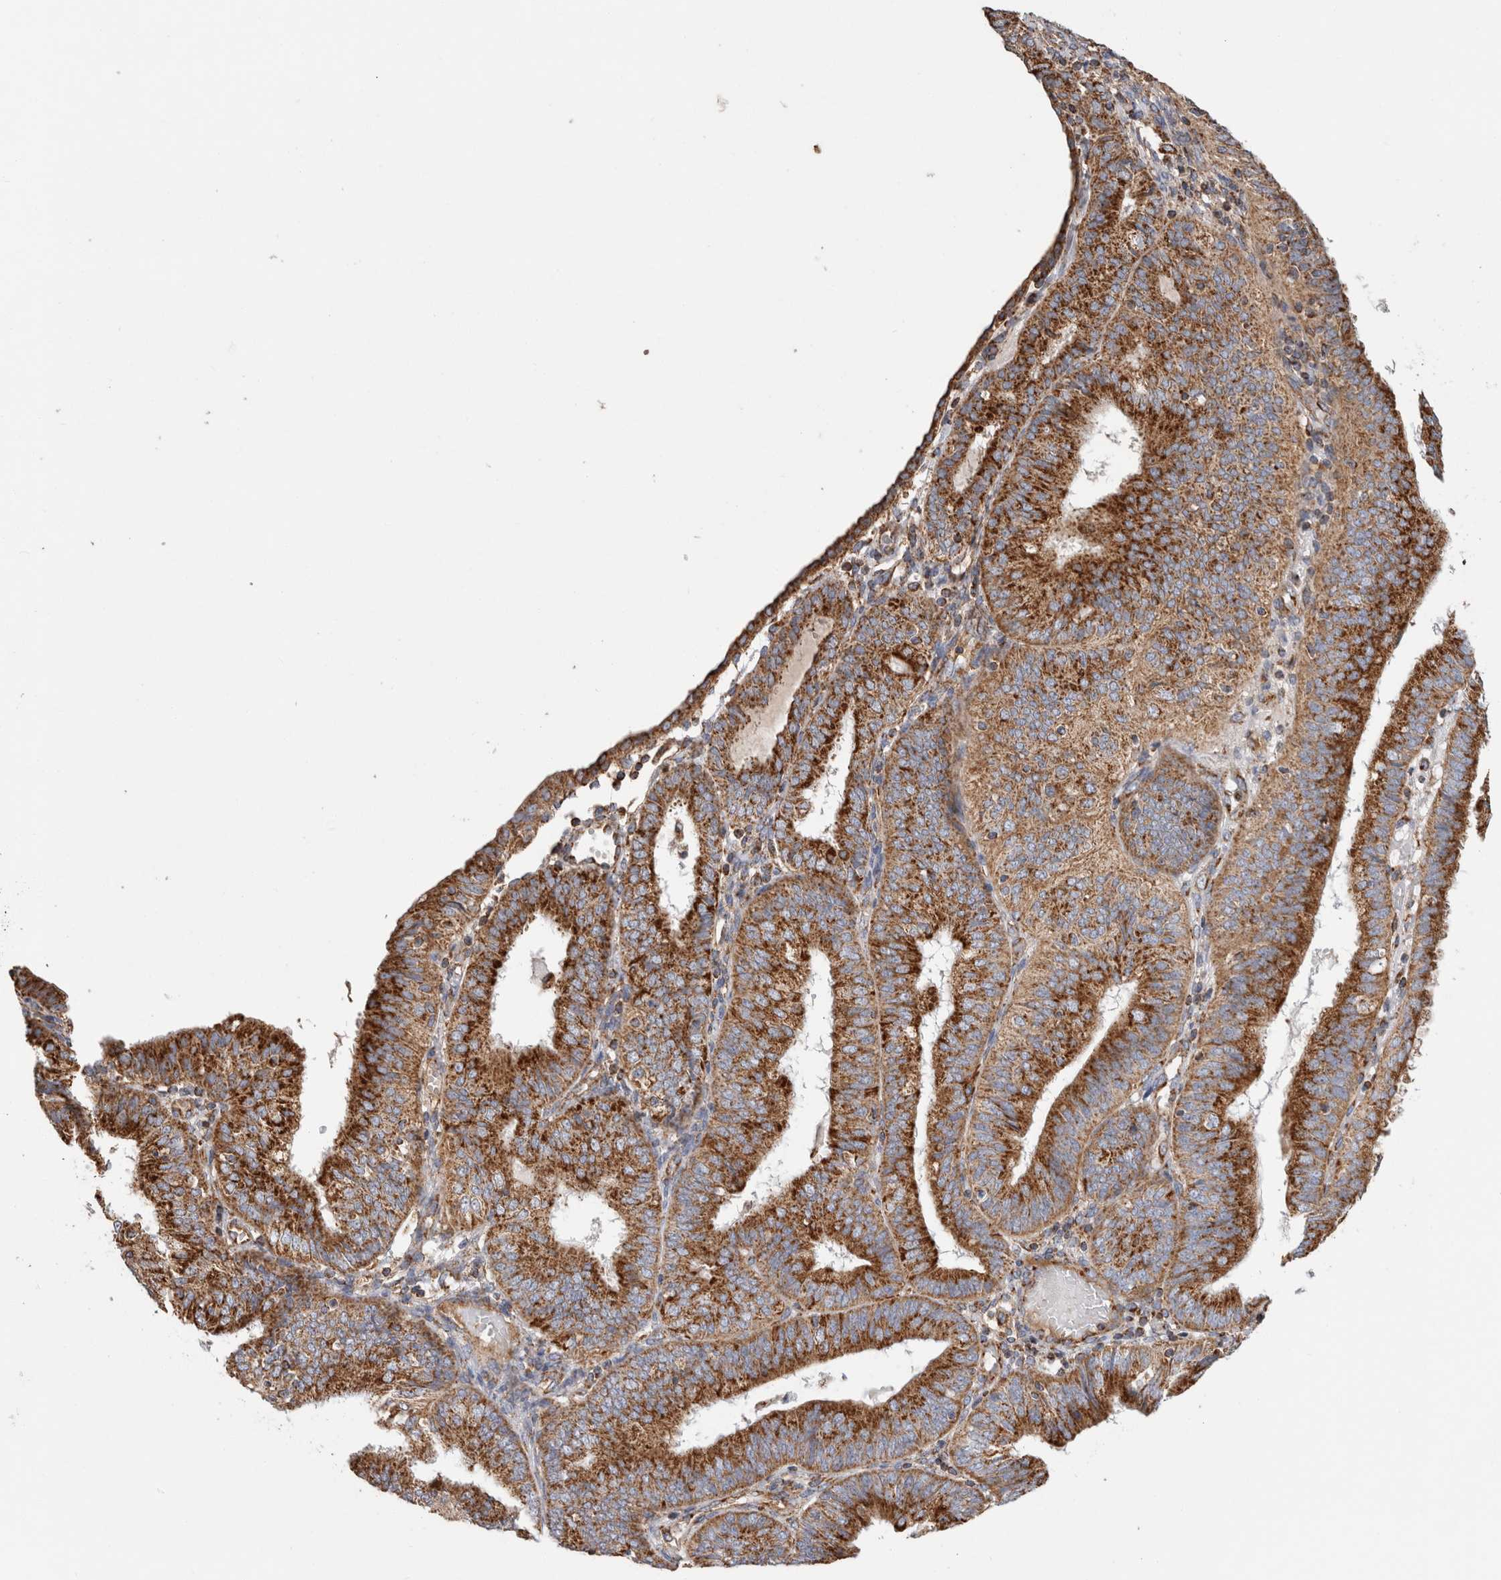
{"staining": {"intensity": "strong", "quantity": ">75%", "location": "cytoplasmic/membranous"}, "tissue": "endometrial cancer", "cell_type": "Tumor cells", "image_type": "cancer", "snomed": [{"axis": "morphology", "description": "Adenocarcinoma, NOS"}, {"axis": "topography", "description": "Endometrium"}], "caption": "The histopathology image displays a brown stain indicating the presence of a protein in the cytoplasmic/membranous of tumor cells in adenocarcinoma (endometrial). Nuclei are stained in blue.", "gene": "IARS2", "patient": {"sex": "female", "age": 58}}